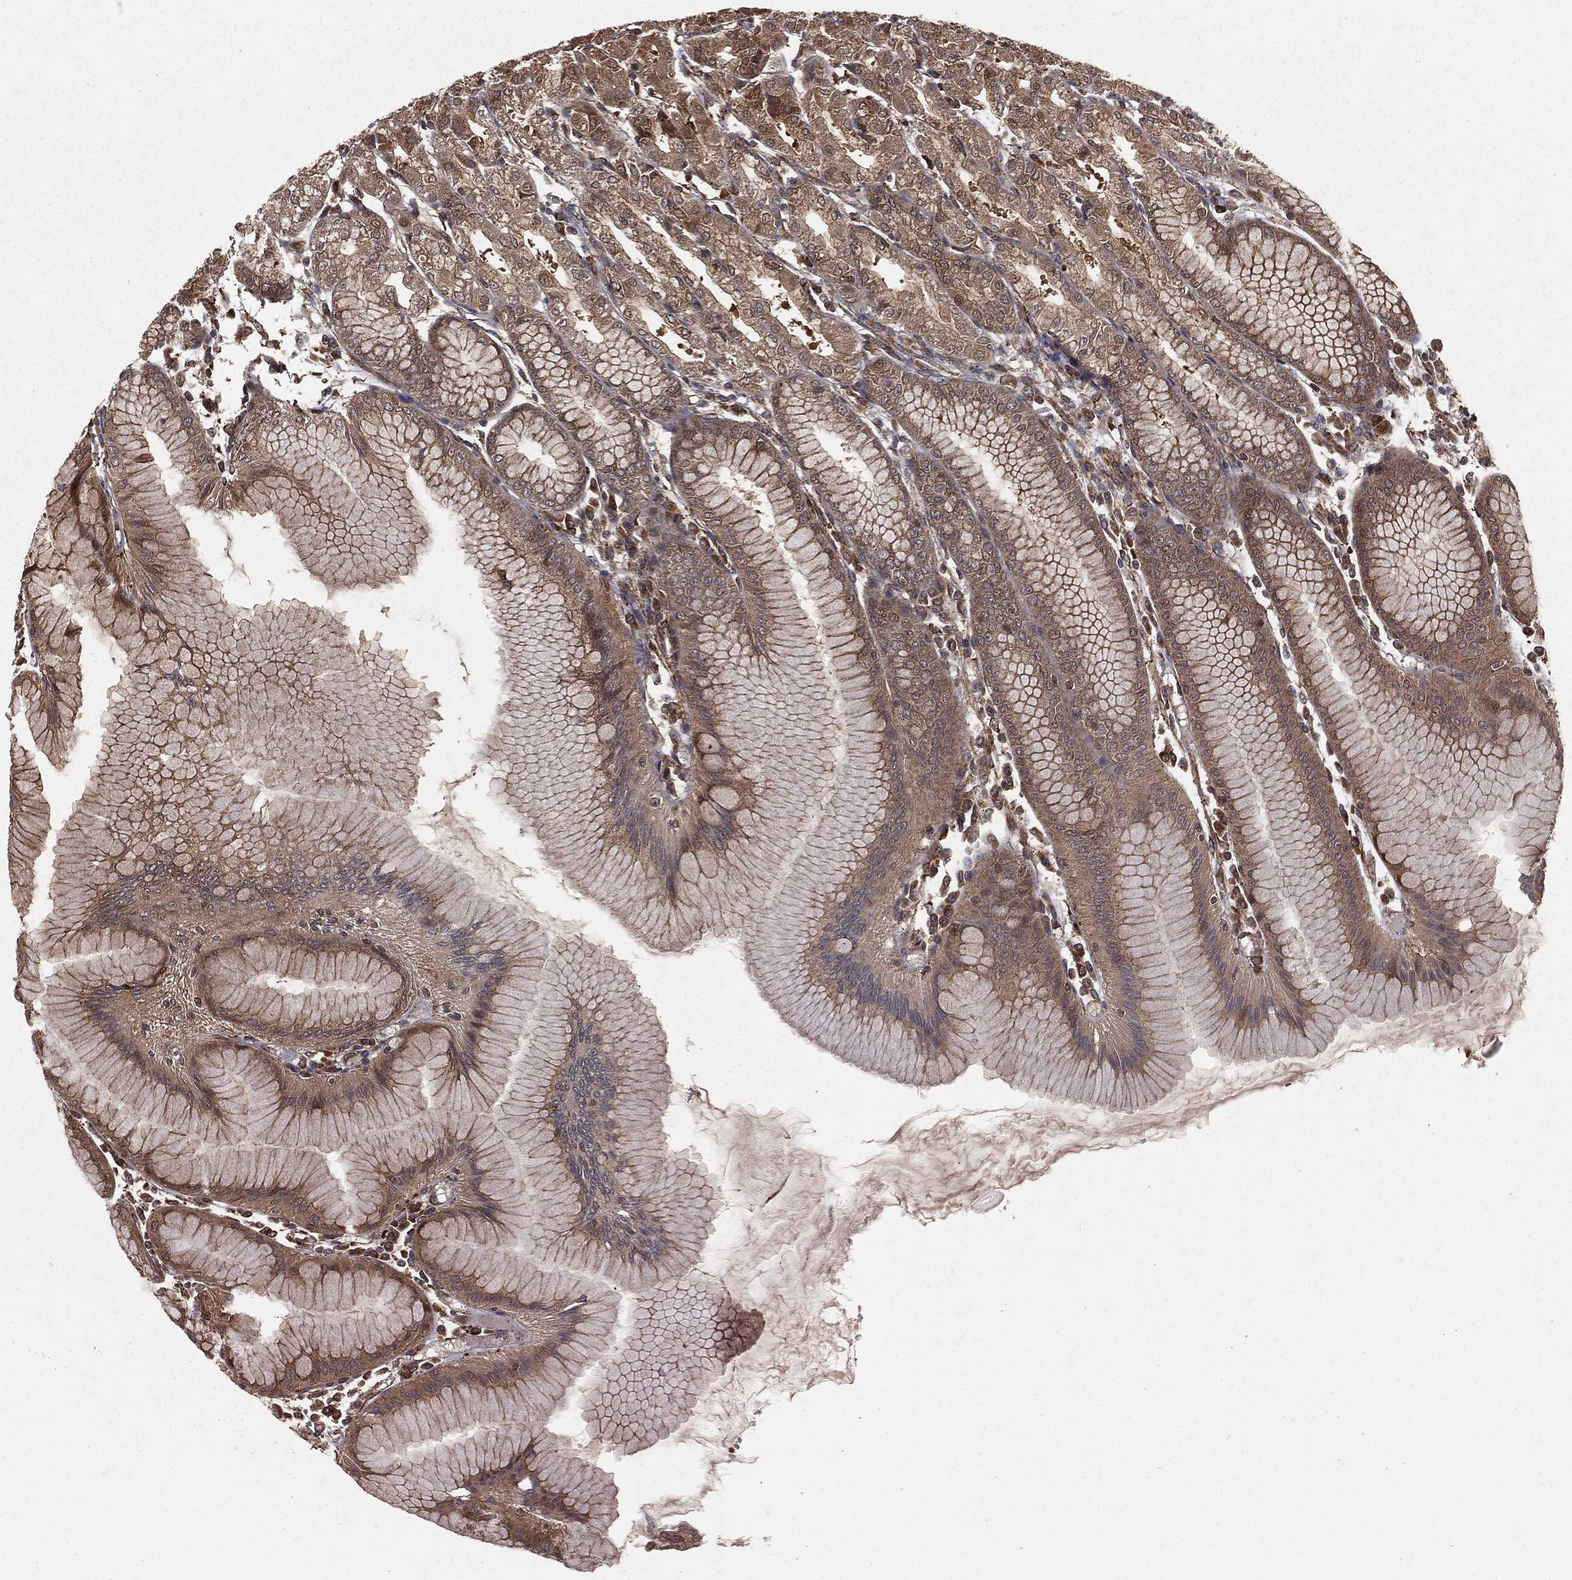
{"staining": {"intensity": "strong", "quantity": "25%-75%", "location": "cytoplasmic/membranous,nuclear"}, "tissue": "stomach", "cell_type": "Glandular cells", "image_type": "normal", "snomed": [{"axis": "morphology", "description": "Normal tissue, NOS"}, {"axis": "topography", "description": "Stomach"}], "caption": "Immunohistochemistry (DAB) staining of unremarkable stomach exhibits strong cytoplasmic/membranous,nuclear protein staining in about 25%-75% of glandular cells. The protein of interest is stained brown, and the nuclei are stained in blue (DAB (3,3'-diaminobenzidine) IHC with brightfield microscopy, high magnification).", "gene": "RANBP9", "patient": {"sex": "female", "age": 57}}